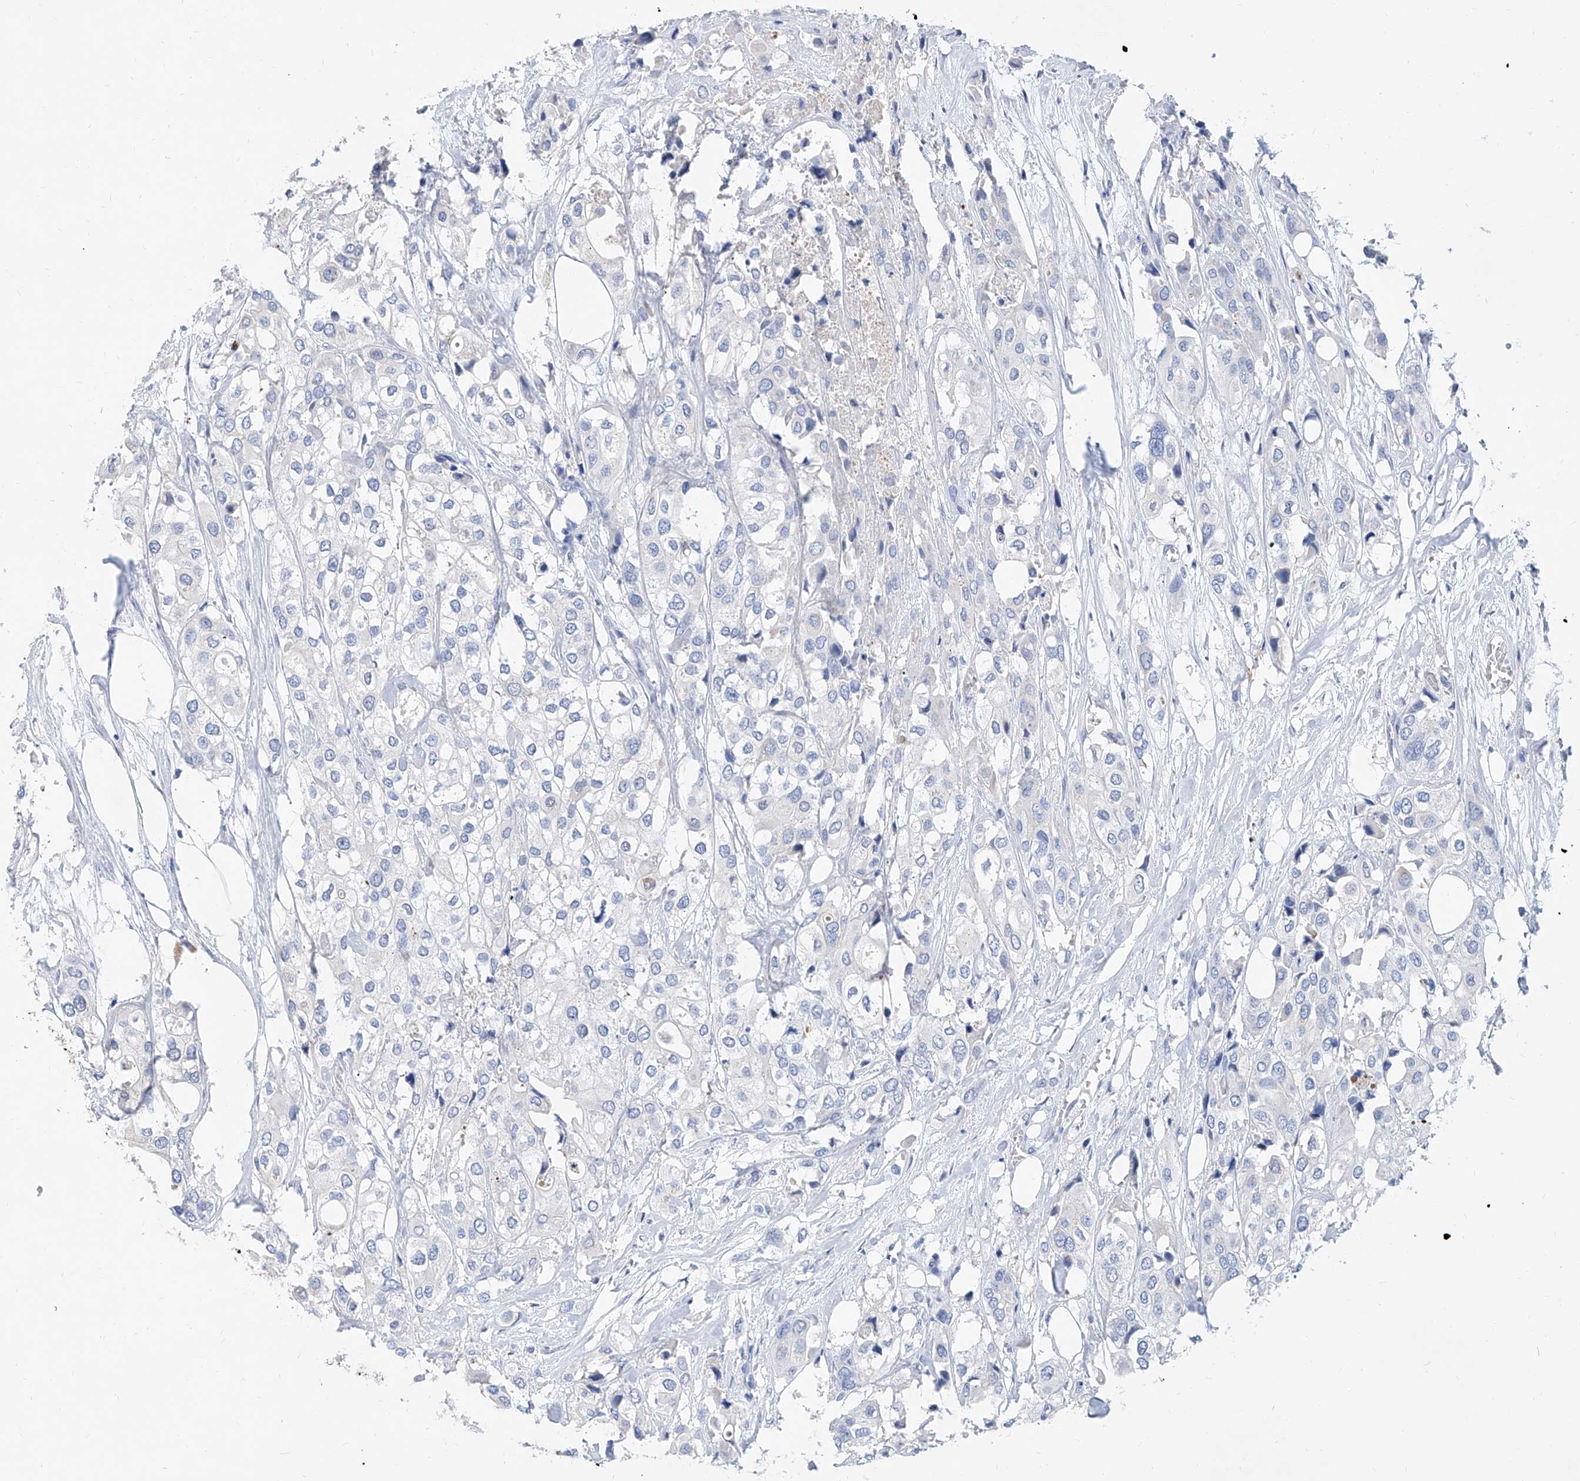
{"staining": {"intensity": "negative", "quantity": "none", "location": "none"}, "tissue": "urothelial cancer", "cell_type": "Tumor cells", "image_type": "cancer", "snomed": [{"axis": "morphology", "description": "Urothelial carcinoma, High grade"}, {"axis": "topography", "description": "Urinary bladder"}], "caption": "Immunohistochemistry image of high-grade urothelial carcinoma stained for a protein (brown), which exhibits no positivity in tumor cells.", "gene": "SLC25A29", "patient": {"sex": "male", "age": 64}}